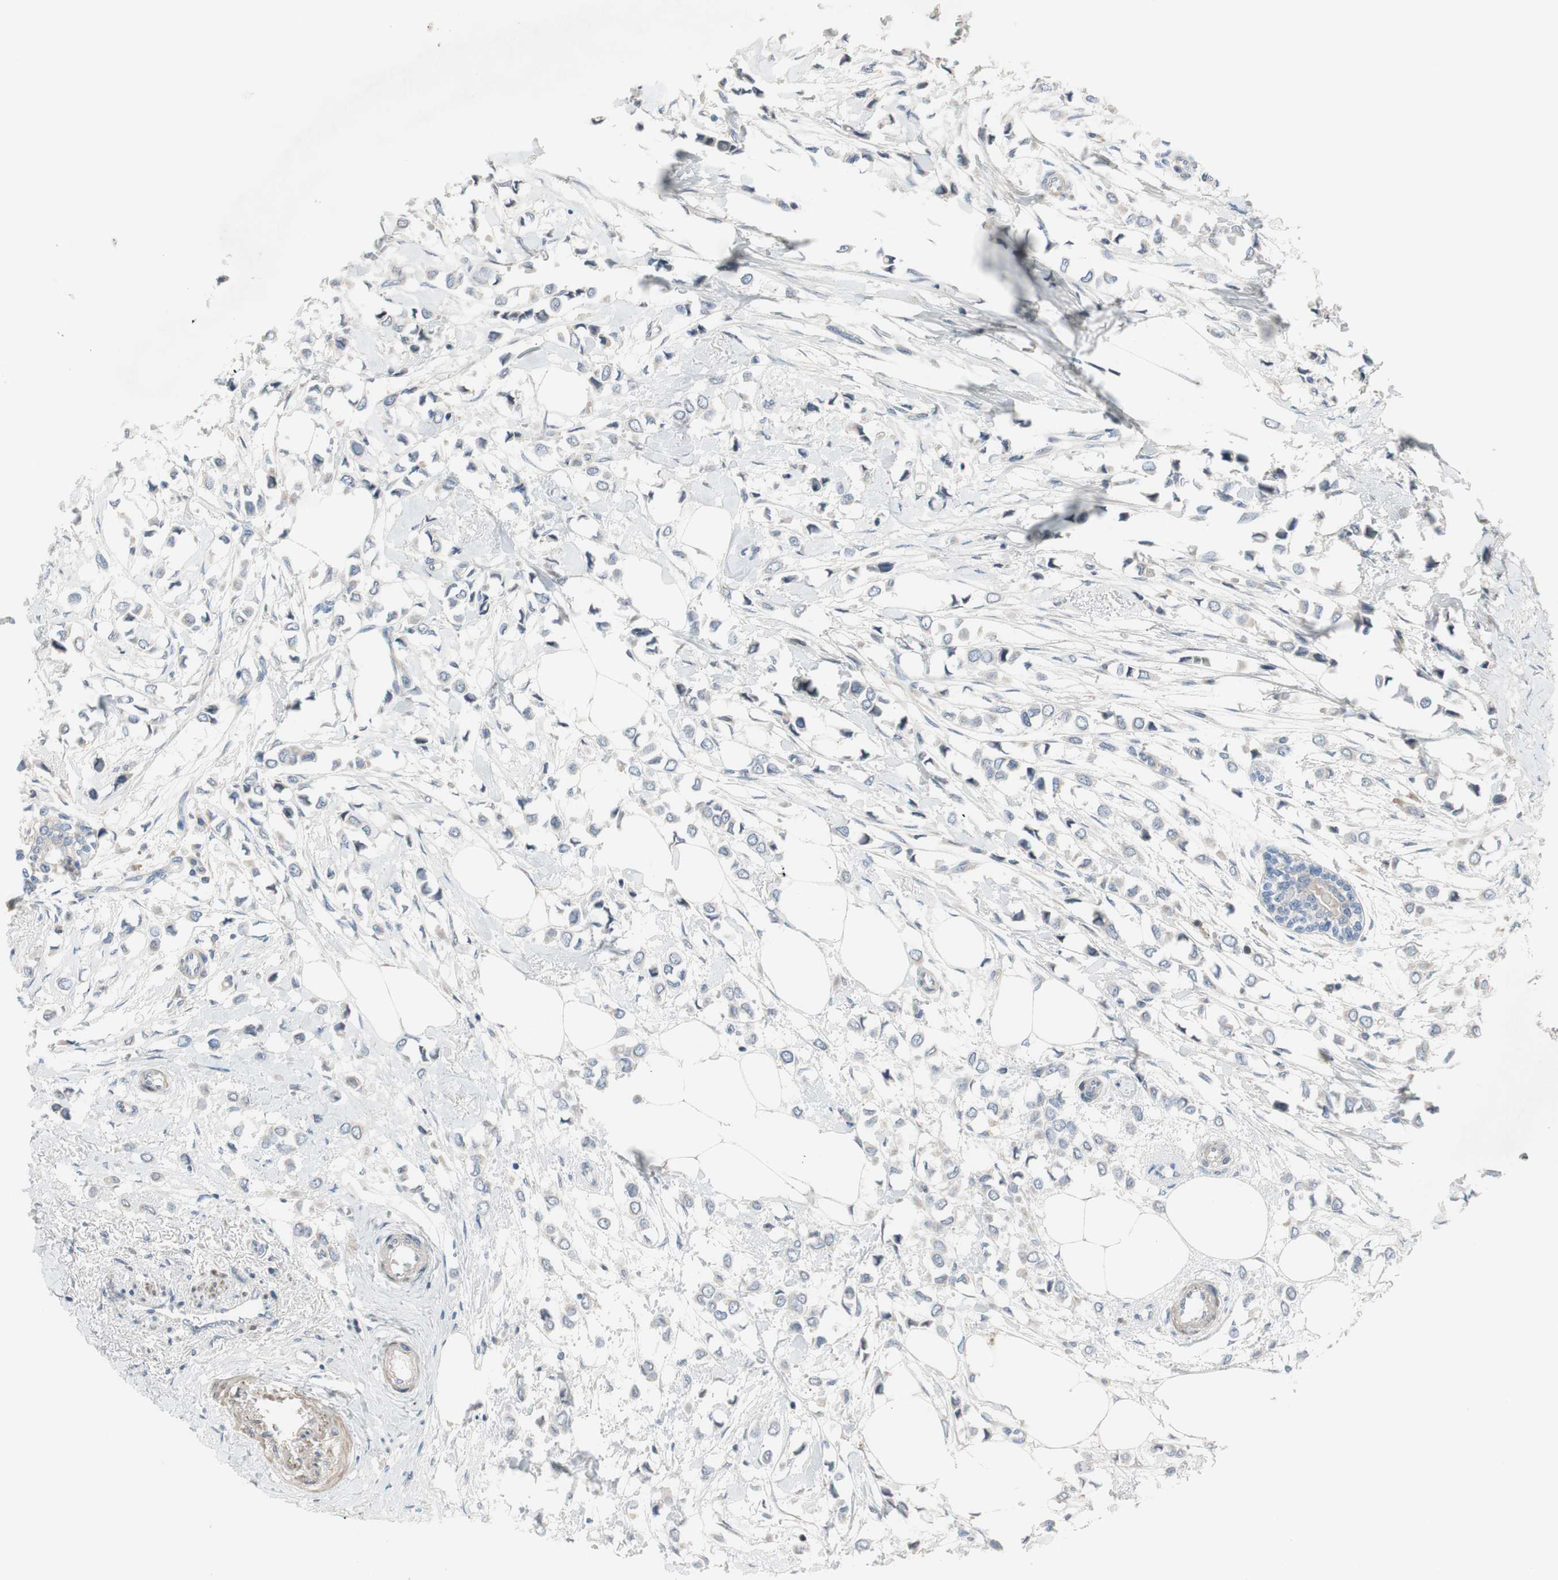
{"staining": {"intensity": "negative", "quantity": "none", "location": "none"}, "tissue": "breast cancer", "cell_type": "Tumor cells", "image_type": "cancer", "snomed": [{"axis": "morphology", "description": "Lobular carcinoma"}, {"axis": "topography", "description": "Breast"}], "caption": "Immunohistochemistry histopathology image of human breast cancer (lobular carcinoma) stained for a protein (brown), which exhibits no expression in tumor cells.", "gene": "TACR3", "patient": {"sex": "female", "age": 51}}